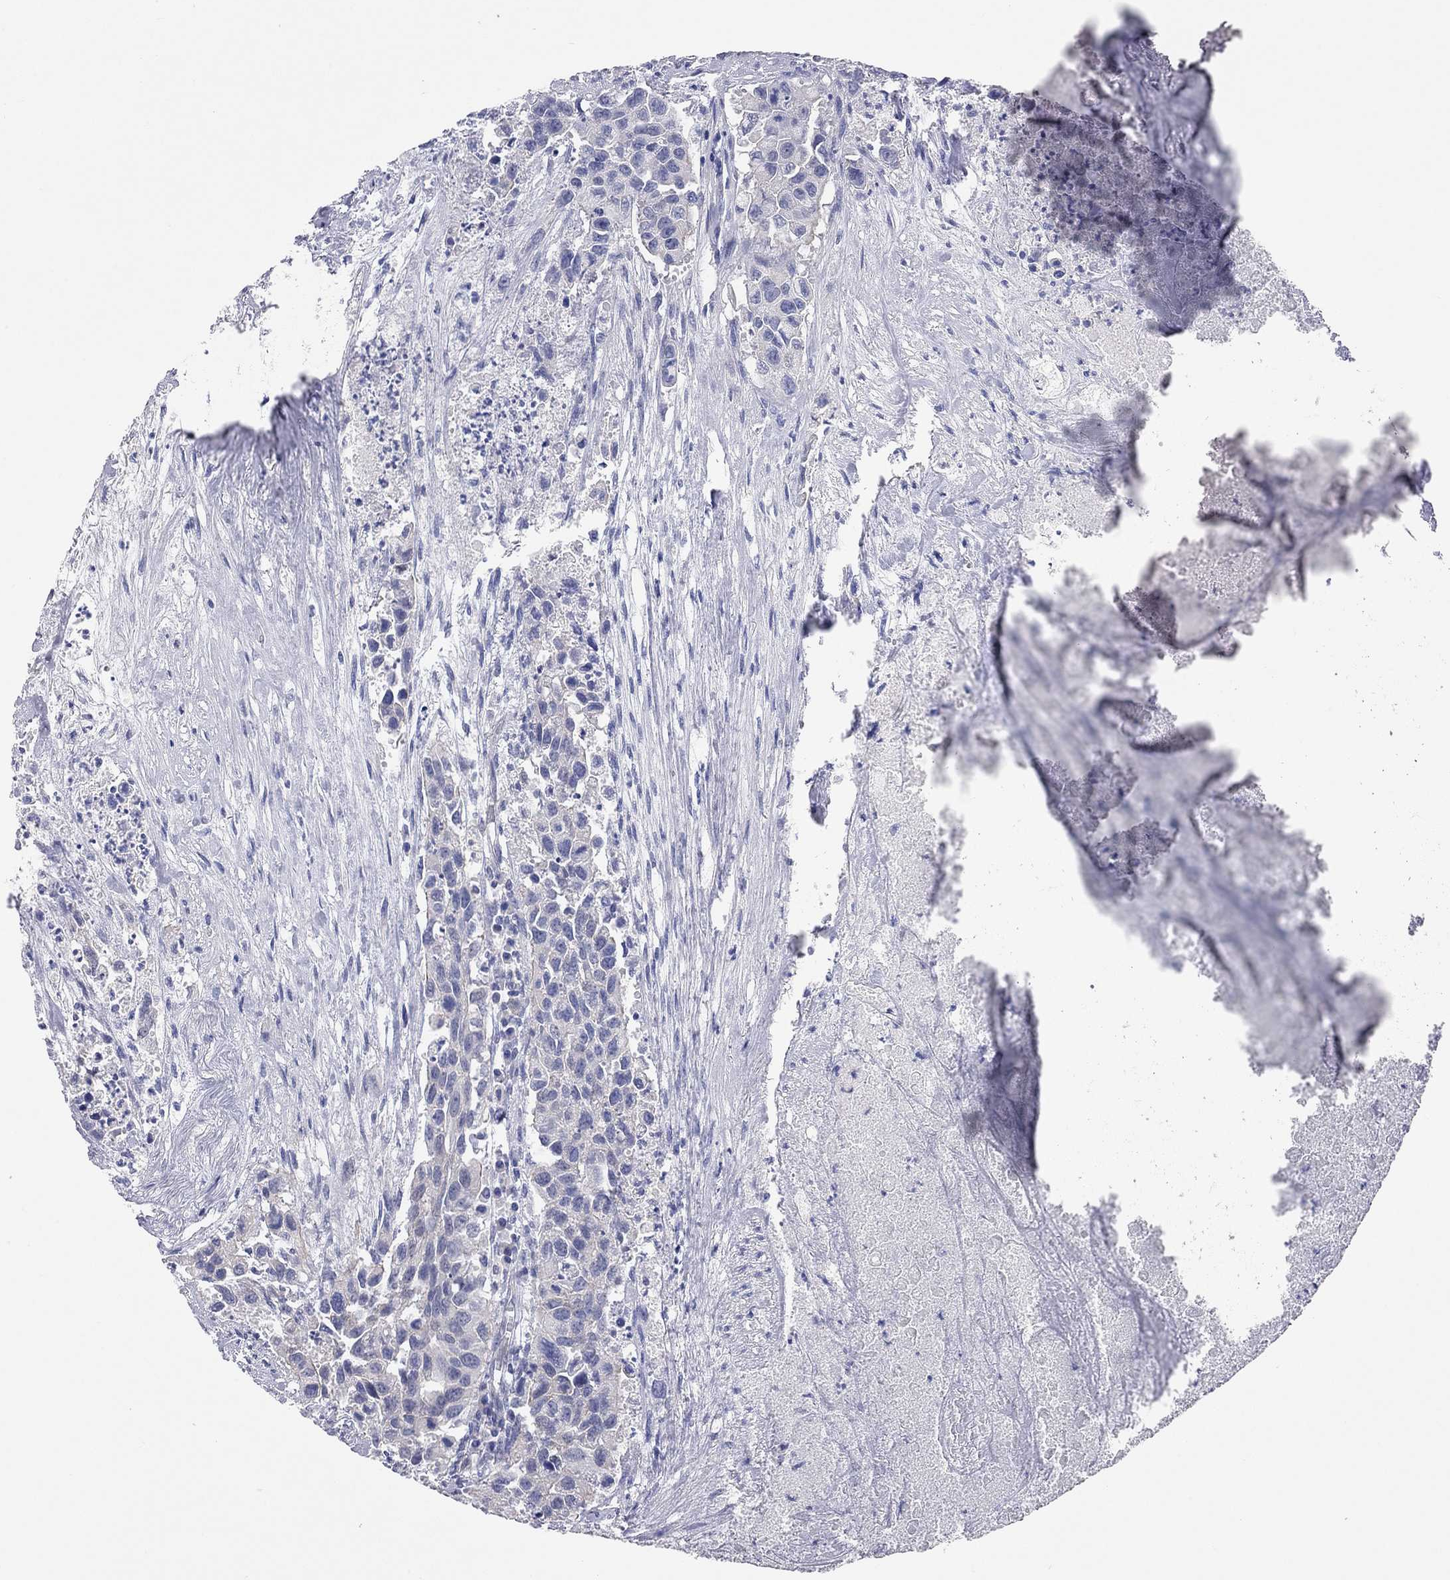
{"staining": {"intensity": "negative", "quantity": "none", "location": "none"}, "tissue": "urothelial cancer", "cell_type": "Tumor cells", "image_type": "cancer", "snomed": [{"axis": "morphology", "description": "Urothelial carcinoma, High grade"}, {"axis": "topography", "description": "Urinary bladder"}], "caption": "Urothelial cancer was stained to show a protein in brown. There is no significant expression in tumor cells.", "gene": "KCNB1", "patient": {"sex": "female", "age": 73}}